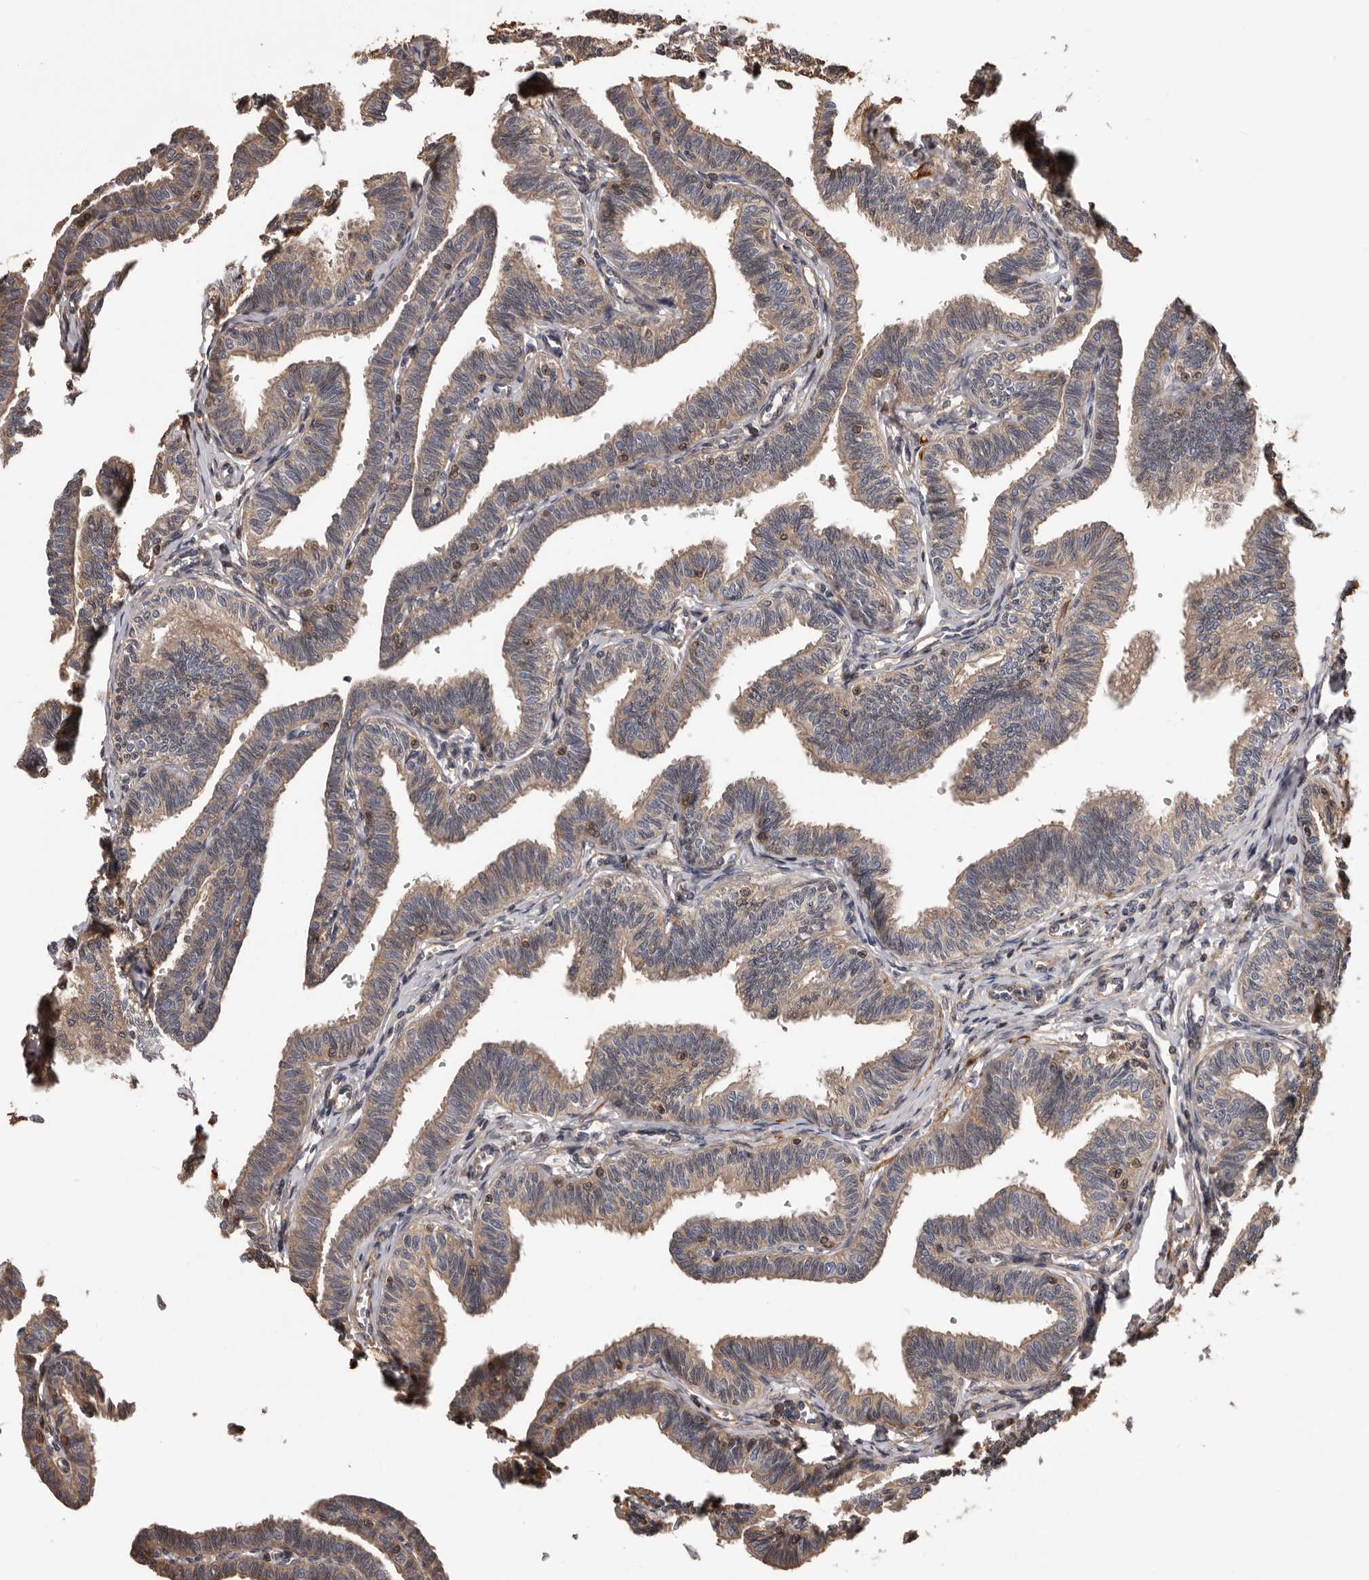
{"staining": {"intensity": "moderate", "quantity": "25%-75%", "location": "cytoplasmic/membranous"}, "tissue": "fallopian tube", "cell_type": "Glandular cells", "image_type": "normal", "snomed": [{"axis": "morphology", "description": "Normal tissue, NOS"}, {"axis": "topography", "description": "Fallopian tube"}, {"axis": "topography", "description": "Ovary"}], "caption": "This histopathology image exhibits immunohistochemistry (IHC) staining of unremarkable fallopian tube, with medium moderate cytoplasmic/membranous expression in about 25%-75% of glandular cells.", "gene": "ADAMTS2", "patient": {"sex": "female", "age": 23}}